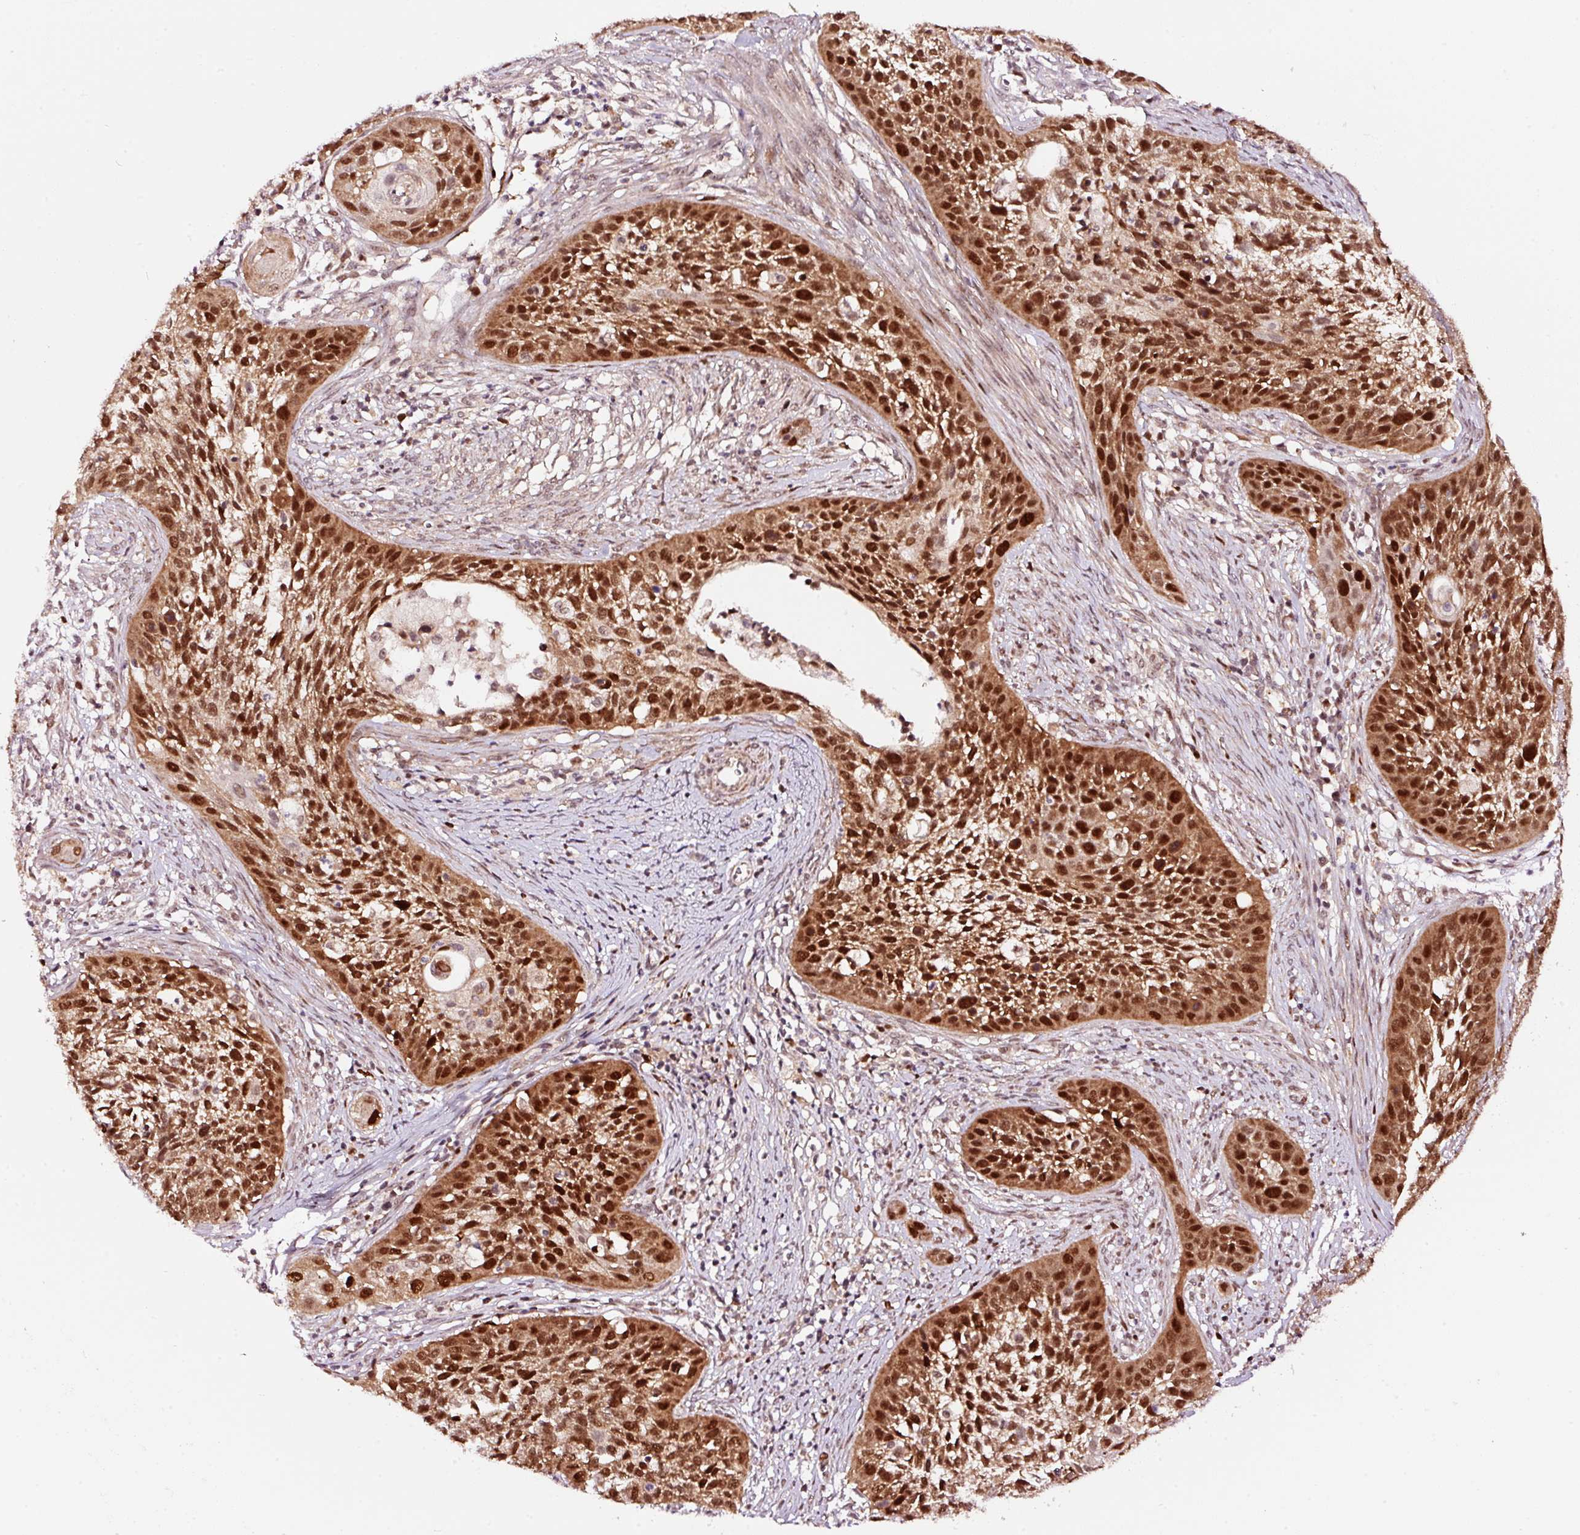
{"staining": {"intensity": "strong", "quantity": ">75%", "location": "nuclear"}, "tissue": "cervical cancer", "cell_type": "Tumor cells", "image_type": "cancer", "snomed": [{"axis": "morphology", "description": "Squamous cell carcinoma, NOS"}, {"axis": "topography", "description": "Cervix"}], "caption": "Brown immunohistochemical staining in human cervical cancer (squamous cell carcinoma) exhibits strong nuclear staining in approximately >75% of tumor cells.", "gene": "RFC4", "patient": {"sex": "female", "age": 34}}